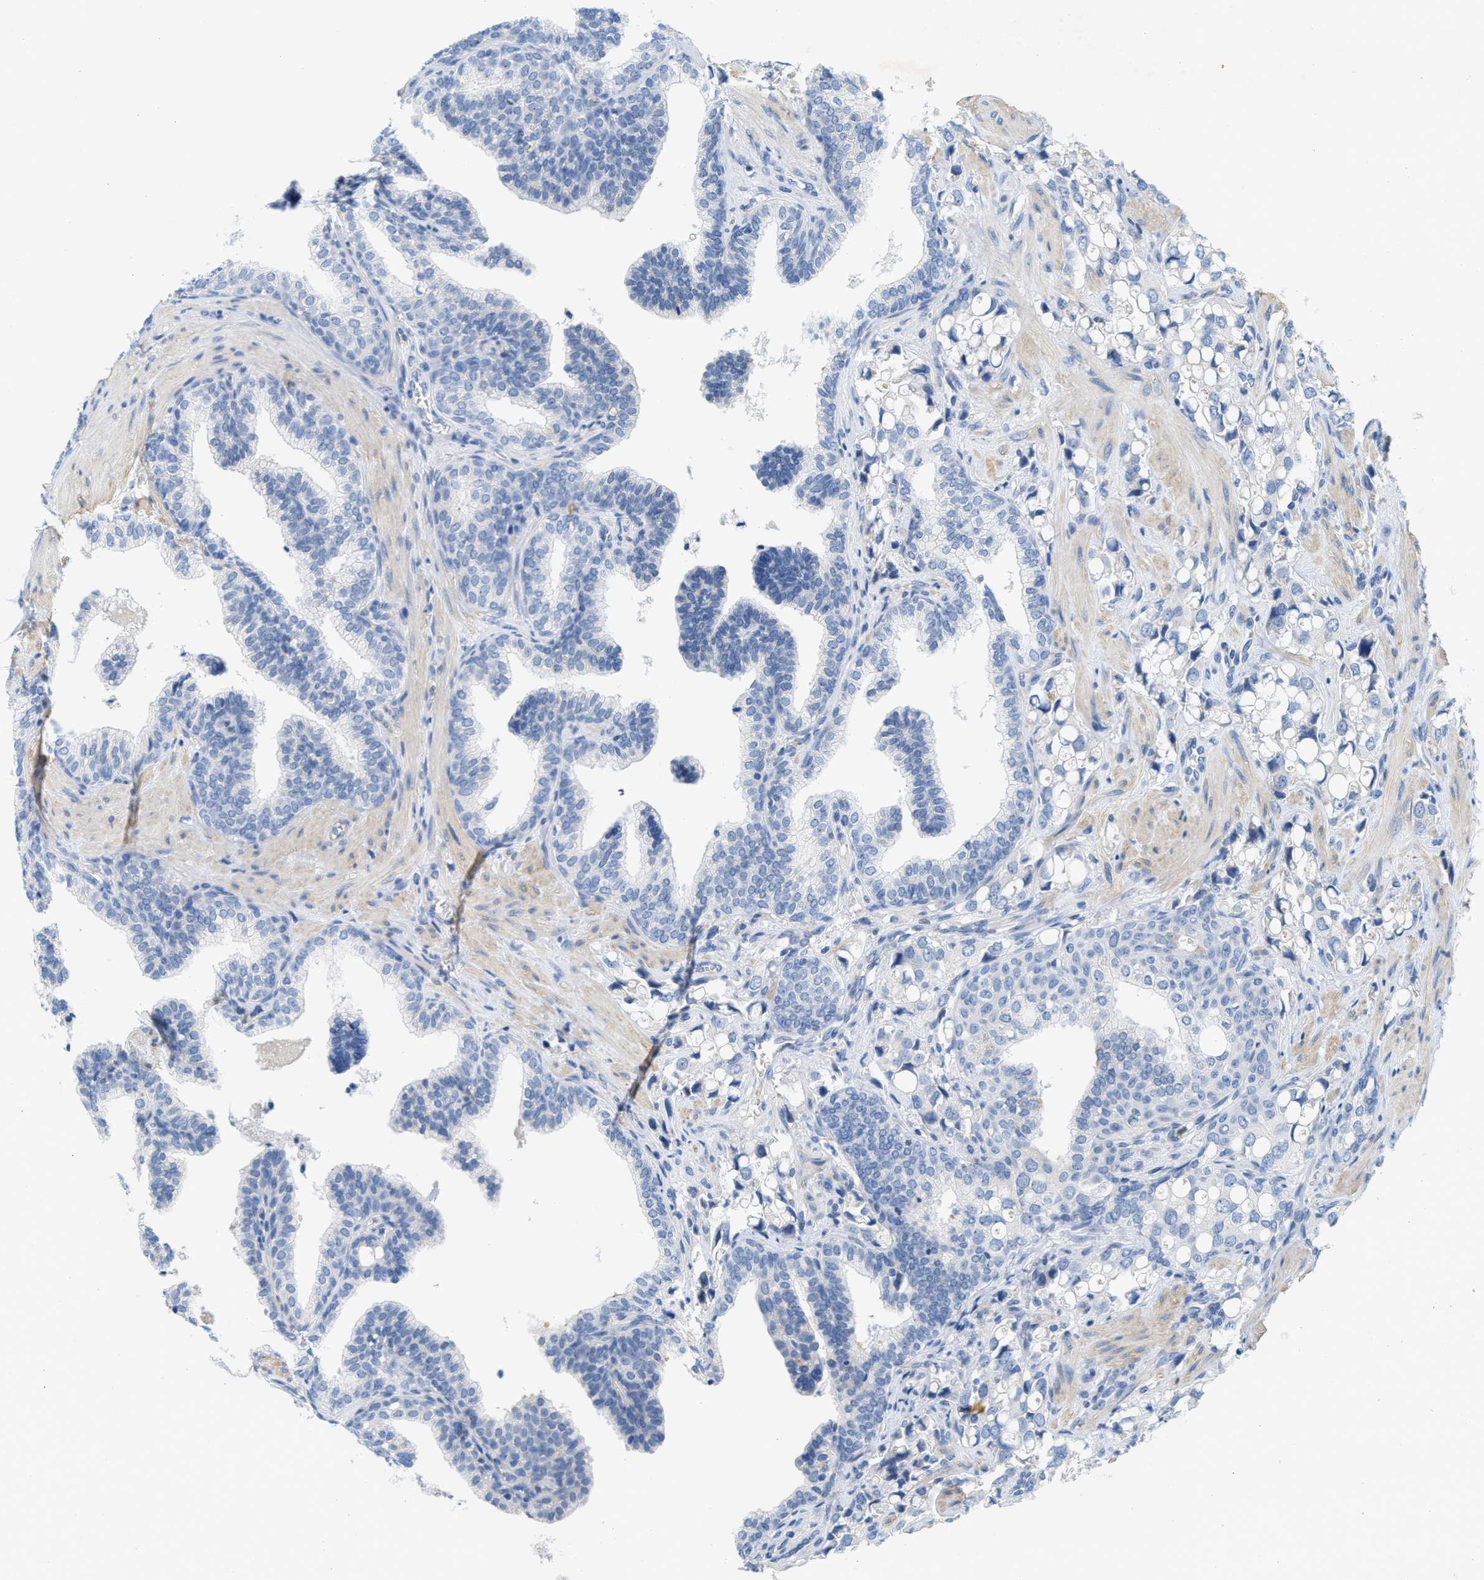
{"staining": {"intensity": "negative", "quantity": "none", "location": "none"}, "tissue": "prostate cancer", "cell_type": "Tumor cells", "image_type": "cancer", "snomed": [{"axis": "morphology", "description": "Adenocarcinoma, High grade"}, {"axis": "topography", "description": "Prostate"}], "caption": "High magnification brightfield microscopy of high-grade adenocarcinoma (prostate) stained with DAB (brown) and counterstained with hematoxylin (blue): tumor cells show no significant expression.", "gene": "CPA2", "patient": {"sex": "male", "age": 52}}